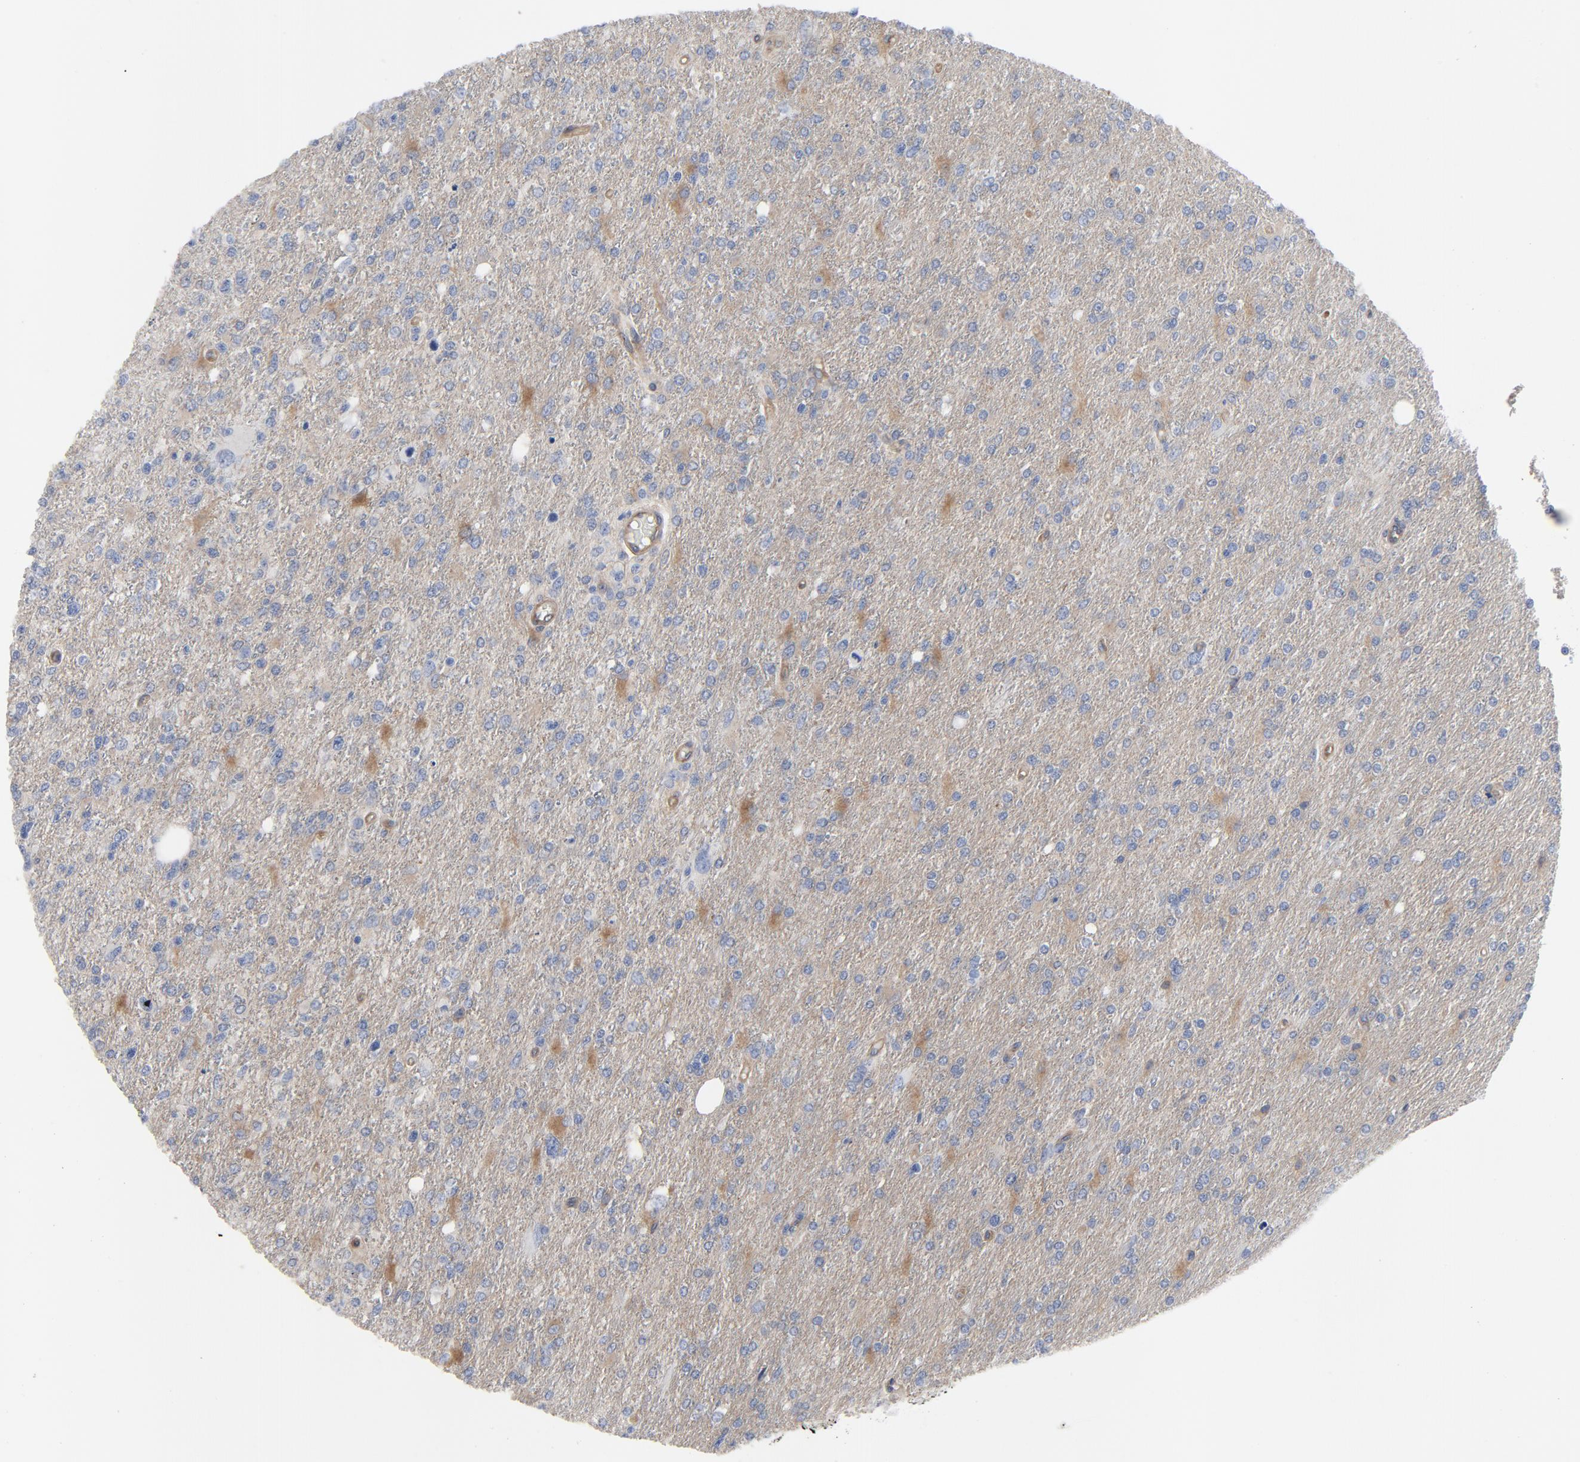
{"staining": {"intensity": "moderate", "quantity": "<25%", "location": "cytoplasmic/membranous"}, "tissue": "glioma", "cell_type": "Tumor cells", "image_type": "cancer", "snomed": [{"axis": "morphology", "description": "Glioma, malignant, High grade"}, {"axis": "topography", "description": "Cerebral cortex"}], "caption": "This is an image of IHC staining of glioma, which shows moderate staining in the cytoplasmic/membranous of tumor cells.", "gene": "DYNLT3", "patient": {"sex": "male", "age": 76}}